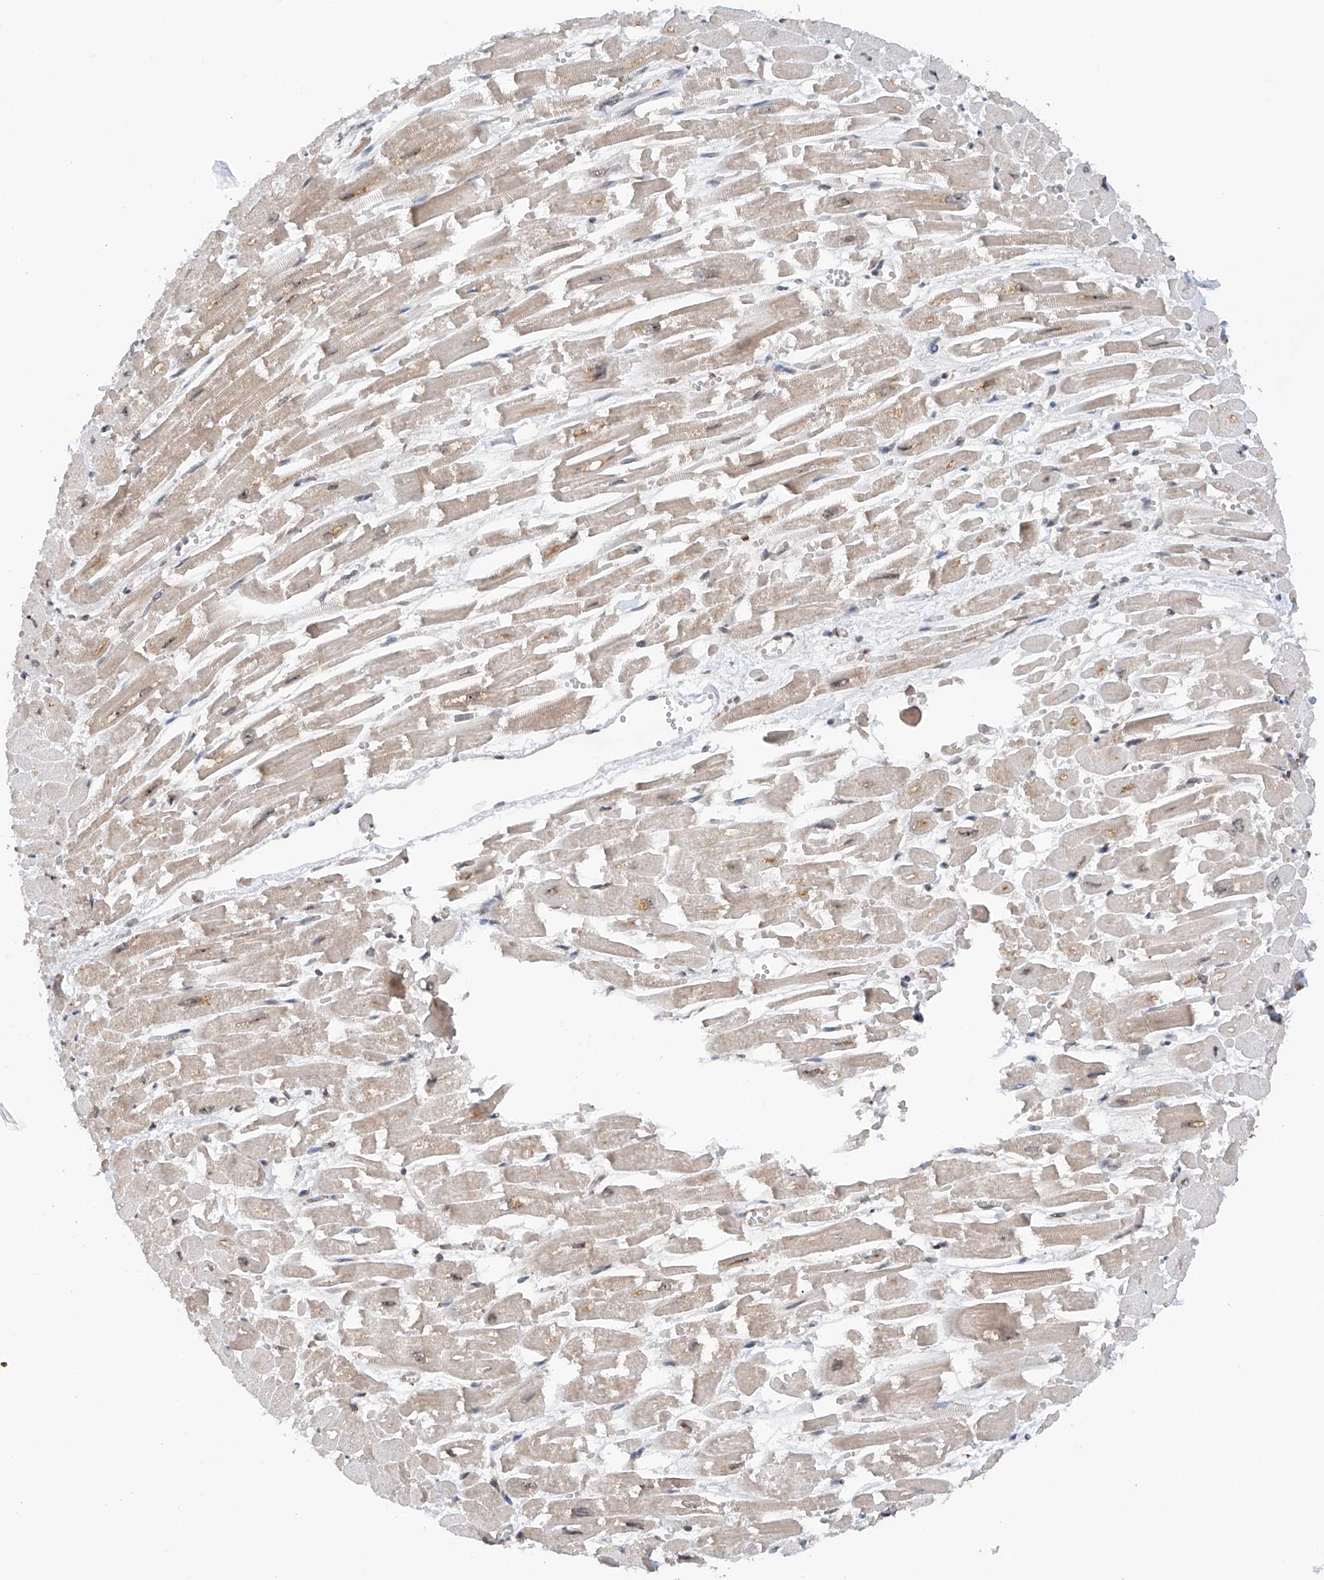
{"staining": {"intensity": "negative", "quantity": "none", "location": "none"}, "tissue": "heart muscle", "cell_type": "Cardiomyocytes", "image_type": "normal", "snomed": [{"axis": "morphology", "description": "Normal tissue, NOS"}, {"axis": "topography", "description": "Heart"}], "caption": "IHC image of benign human heart muscle stained for a protein (brown), which displays no expression in cardiomyocytes. (DAB (3,3'-diaminobenzidine) IHC, high magnification).", "gene": "C1orf131", "patient": {"sex": "male", "age": 54}}